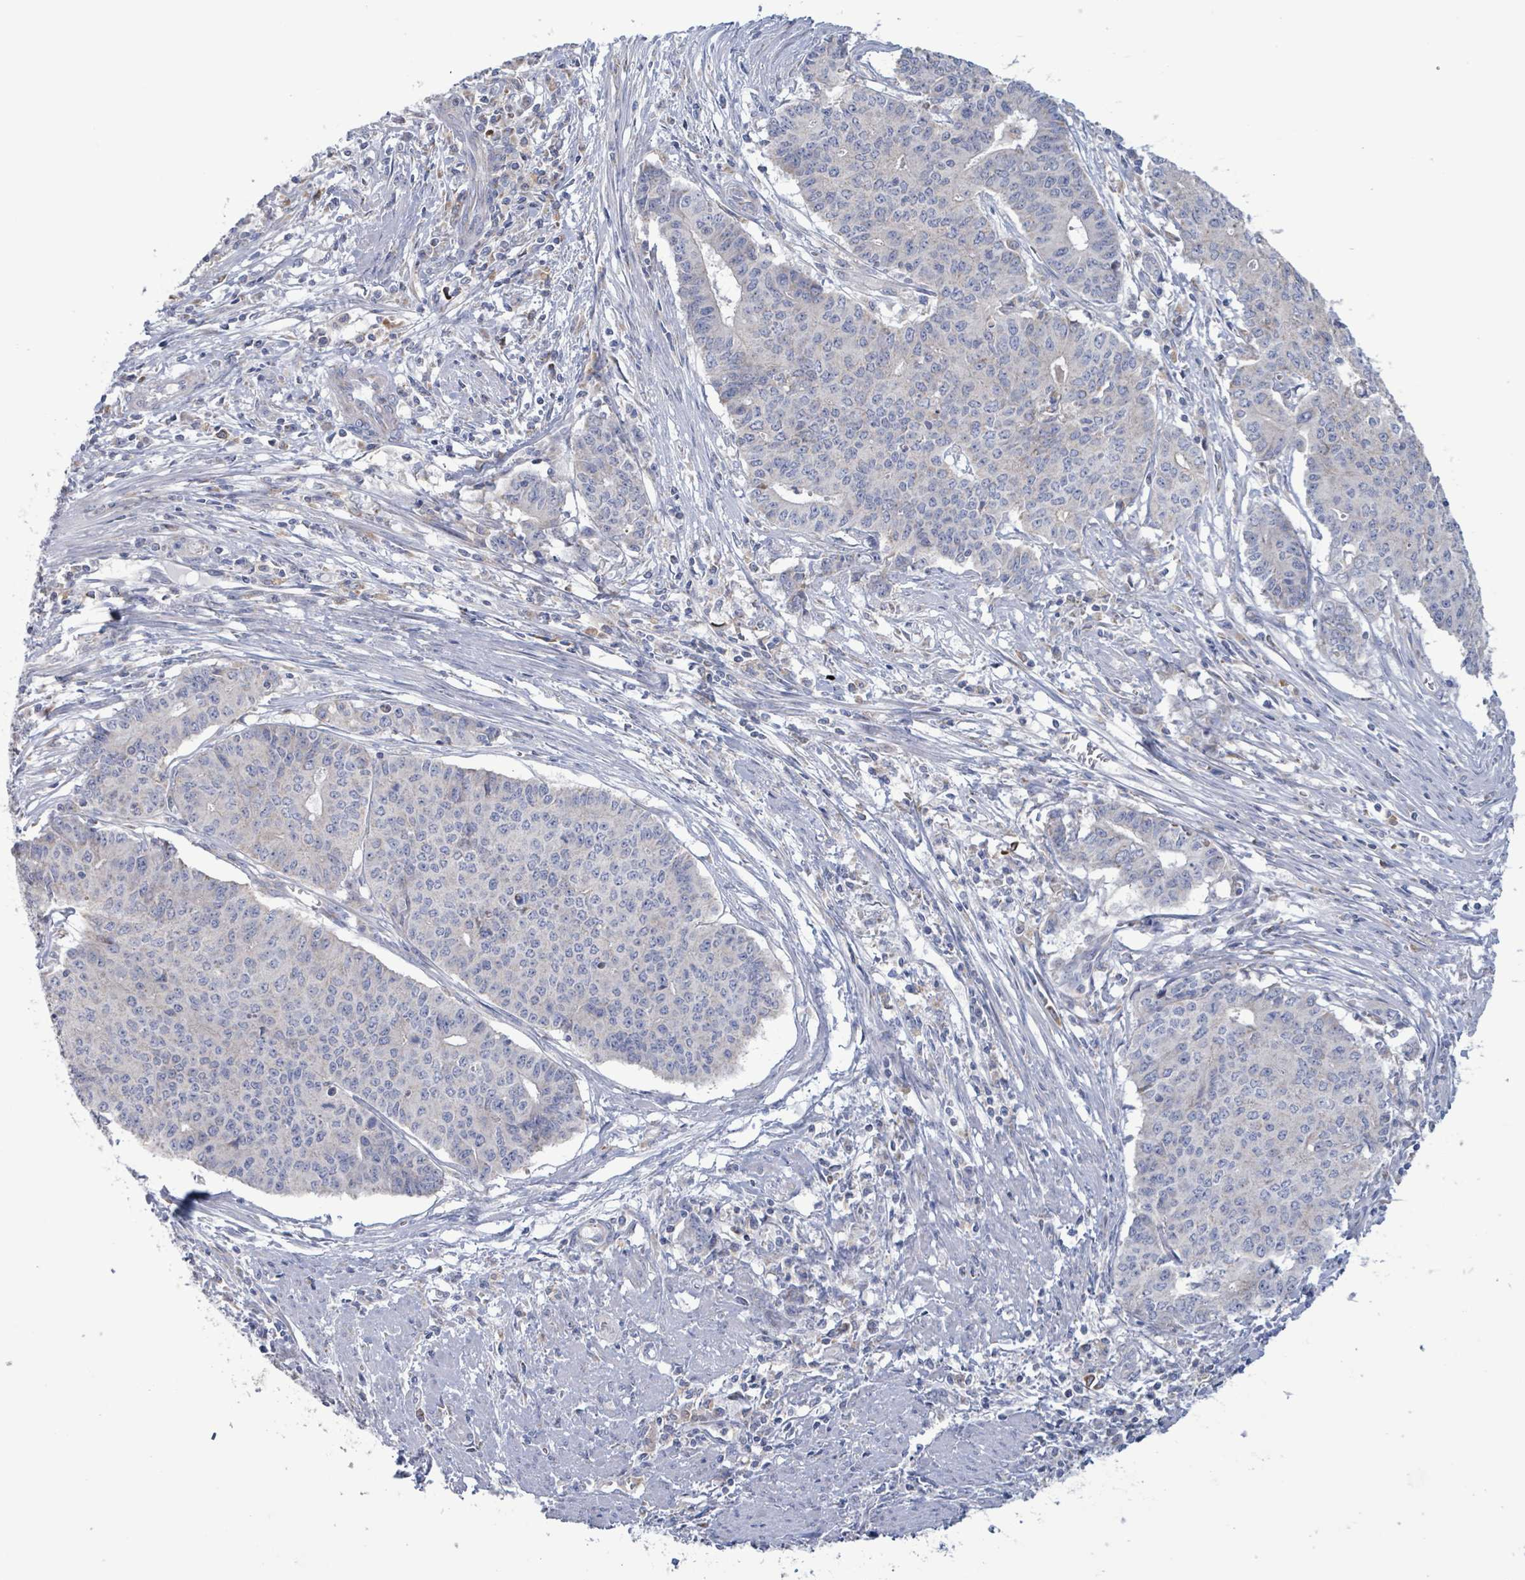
{"staining": {"intensity": "negative", "quantity": "none", "location": "none"}, "tissue": "endometrial cancer", "cell_type": "Tumor cells", "image_type": "cancer", "snomed": [{"axis": "morphology", "description": "Adenocarcinoma, NOS"}, {"axis": "topography", "description": "Endometrium"}], "caption": "IHC image of human endometrial cancer stained for a protein (brown), which shows no staining in tumor cells.", "gene": "AKR1C4", "patient": {"sex": "female", "age": 59}}